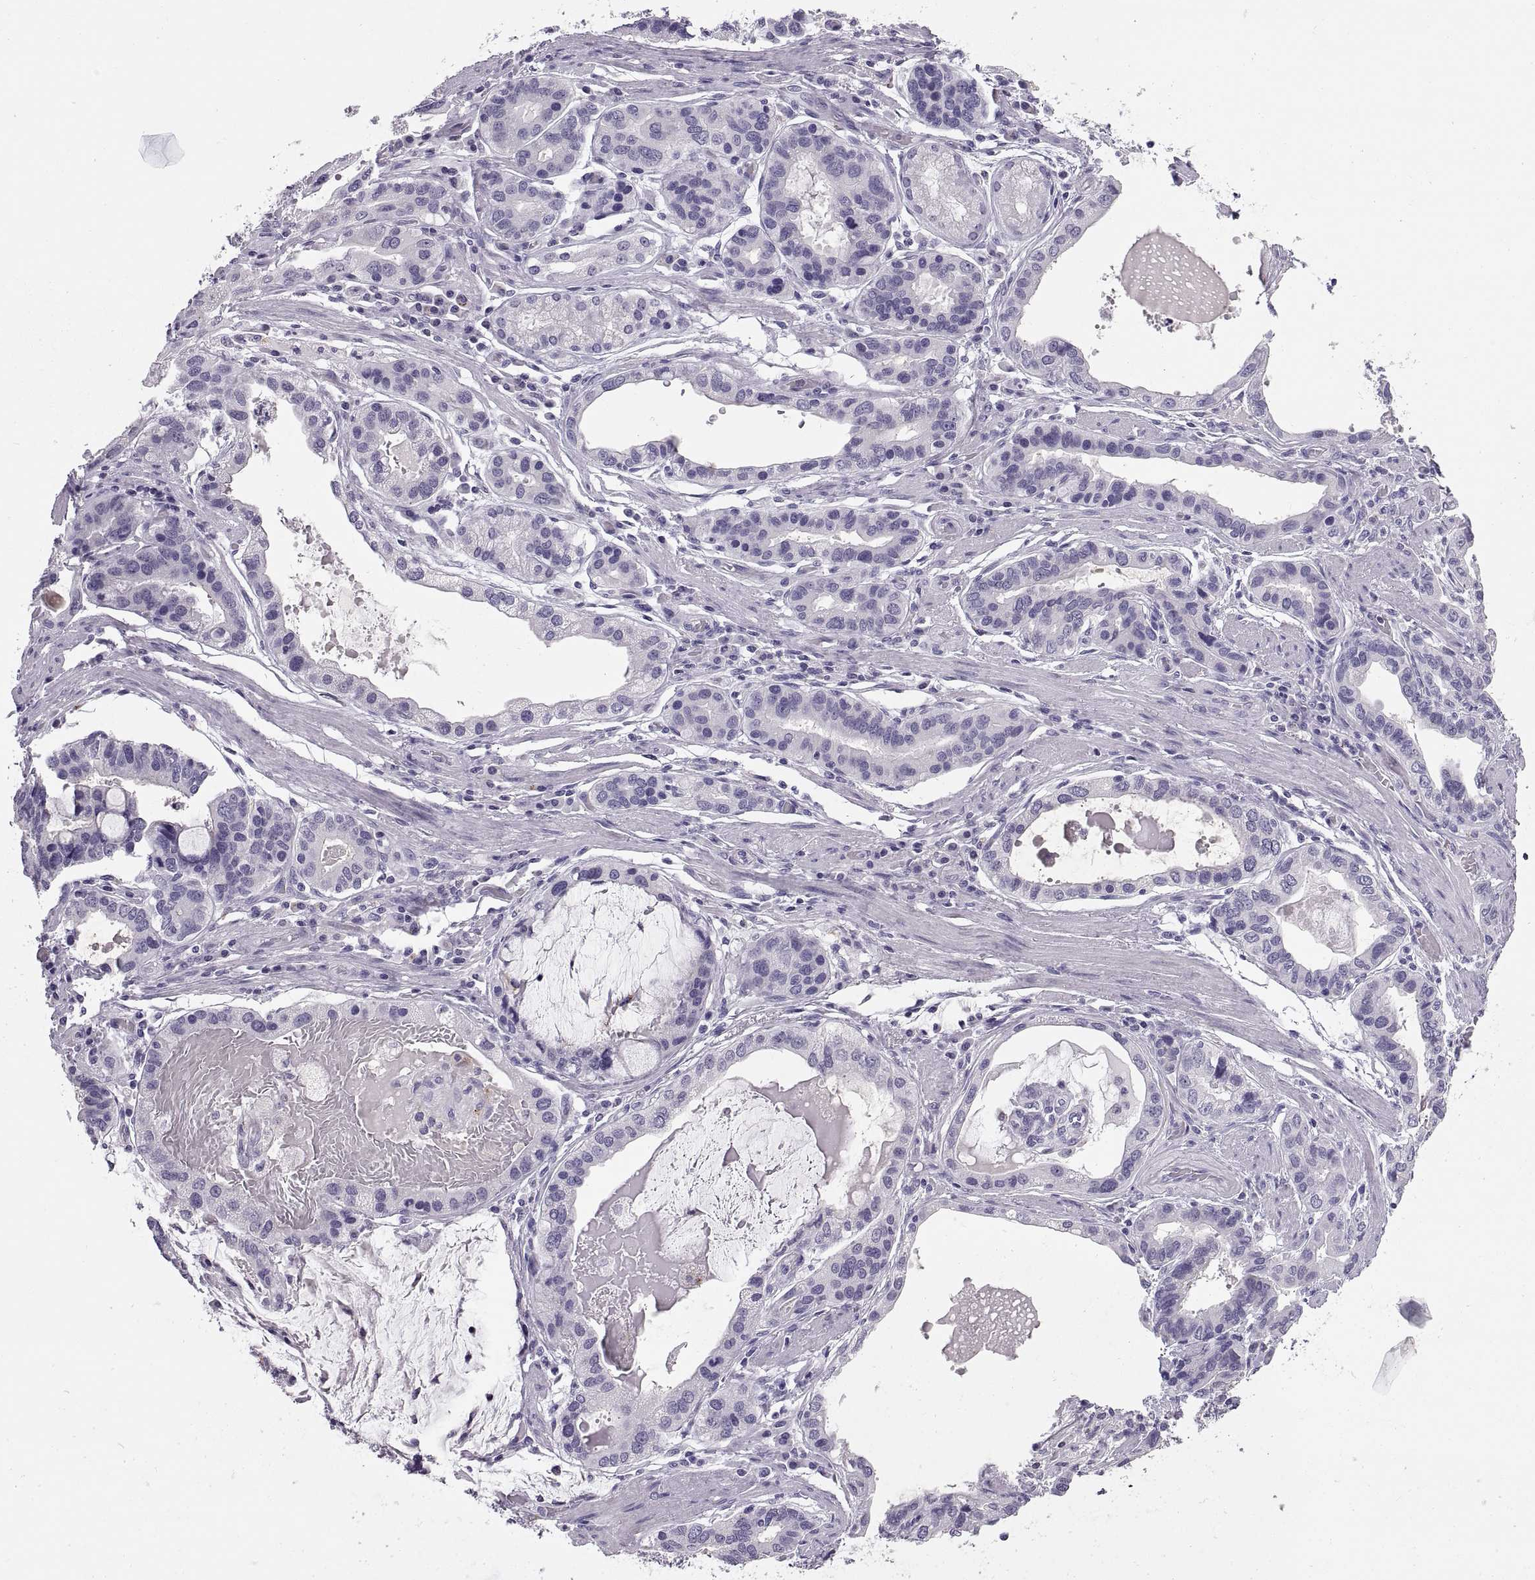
{"staining": {"intensity": "negative", "quantity": "none", "location": "none"}, "tissue": "stomach cancer", "cell_type": "Tumor cells", "image_type": "cancer", "snomed": [{"axis": "morphology", "description": "Adenocarcinoma, NOS"}, {"axis": "topography", "description": "Stomach, lower"}], "caption": "Micrograph shows no protein staining in tumor cells of stomach adenocarcinoma tissue.", "gene": "QRICH2", "patient": {"sex": "female", "age": 76}}